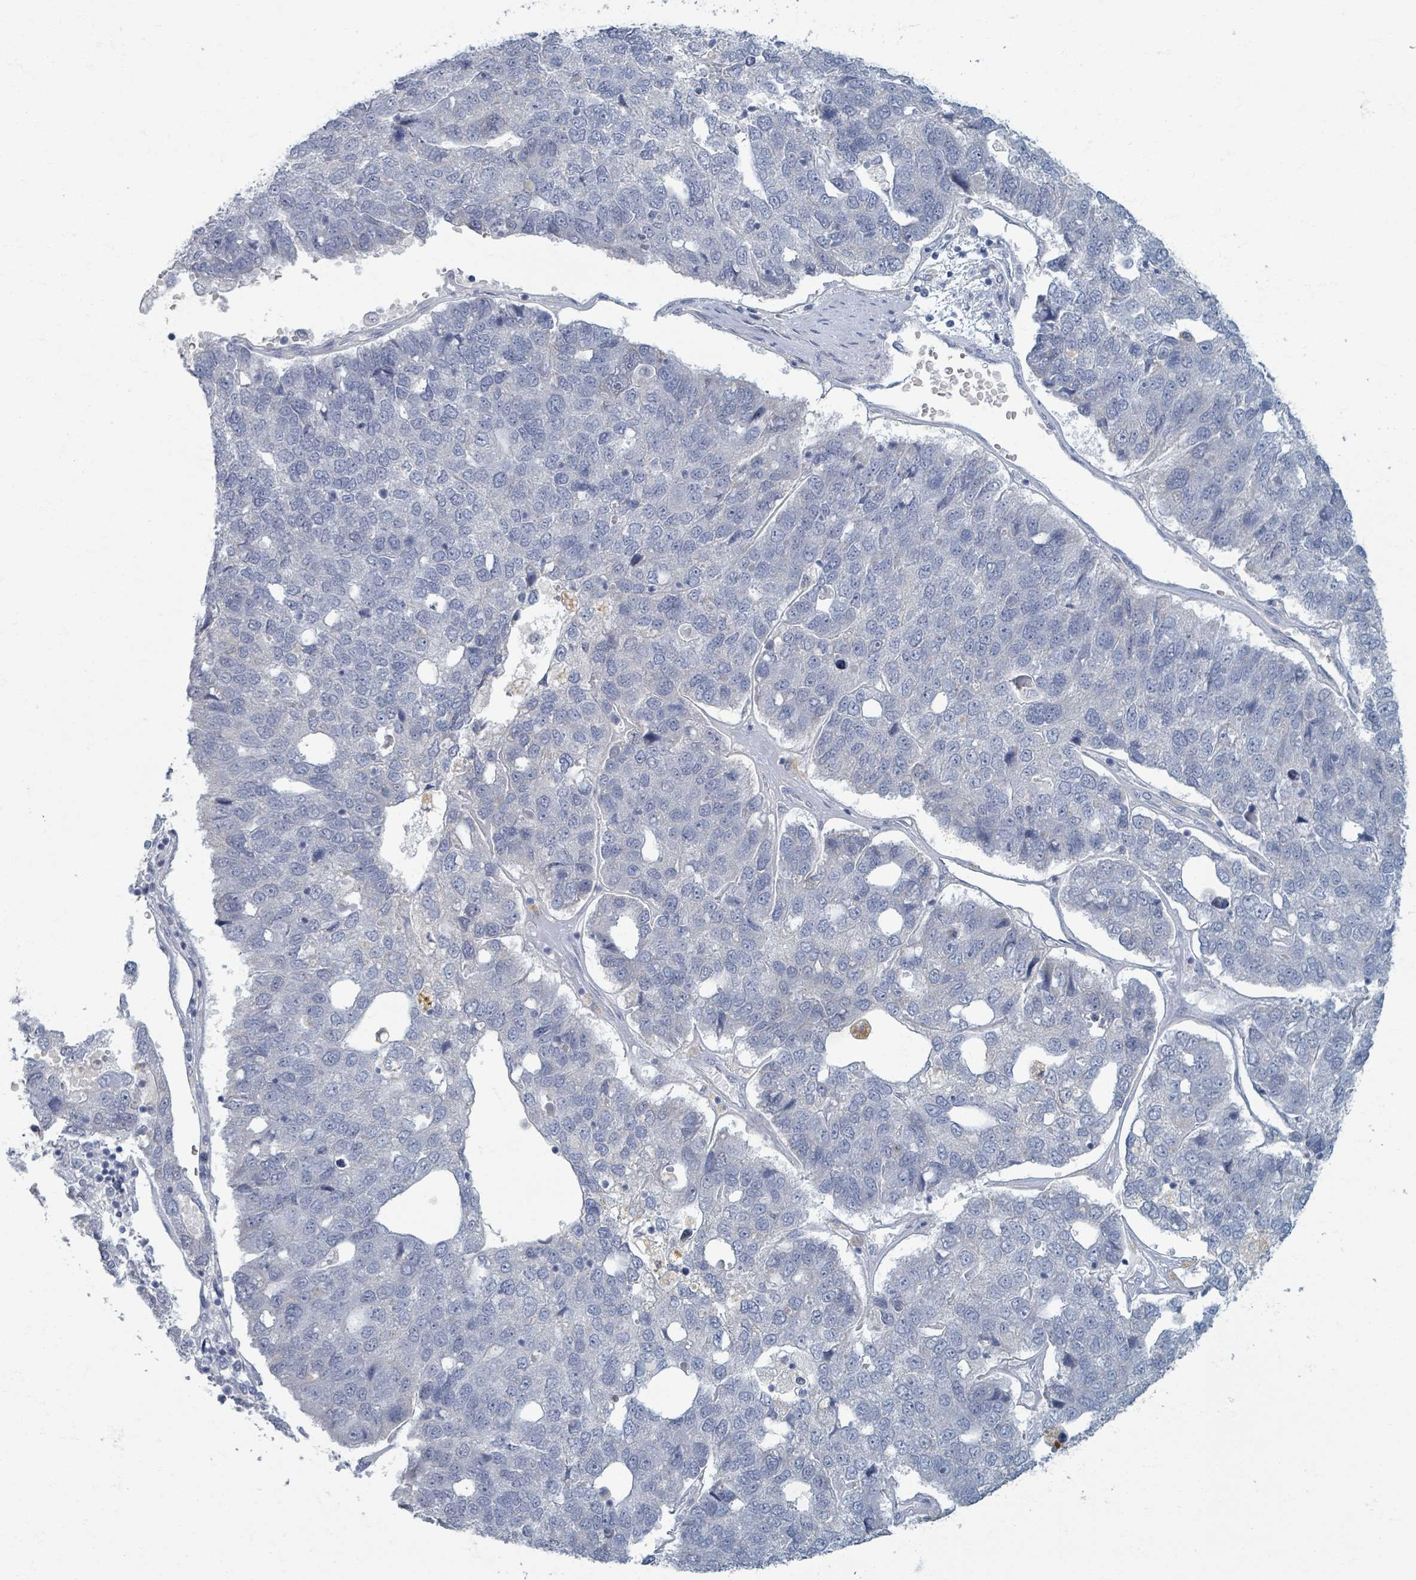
{"staining": {"intensity": "negative", "quantity": "none", "location": "none"}, "tissue": "pancreatic cancer", "cell_type": "Tumor cells", "image_type": "cancer", "snomed": [{"axis": "morphology", "description": "Adenocarcinoma, NOS"}, {"axis": "topography", "description": "Pancreas"}], "caption": "A micrograph of pancreatic cancer (adenocarcinoma) stained for a protein reveals no brown staining in tumor cells.", "gene": "WNT11", "patient": {"sex": "female", "age": 61}}